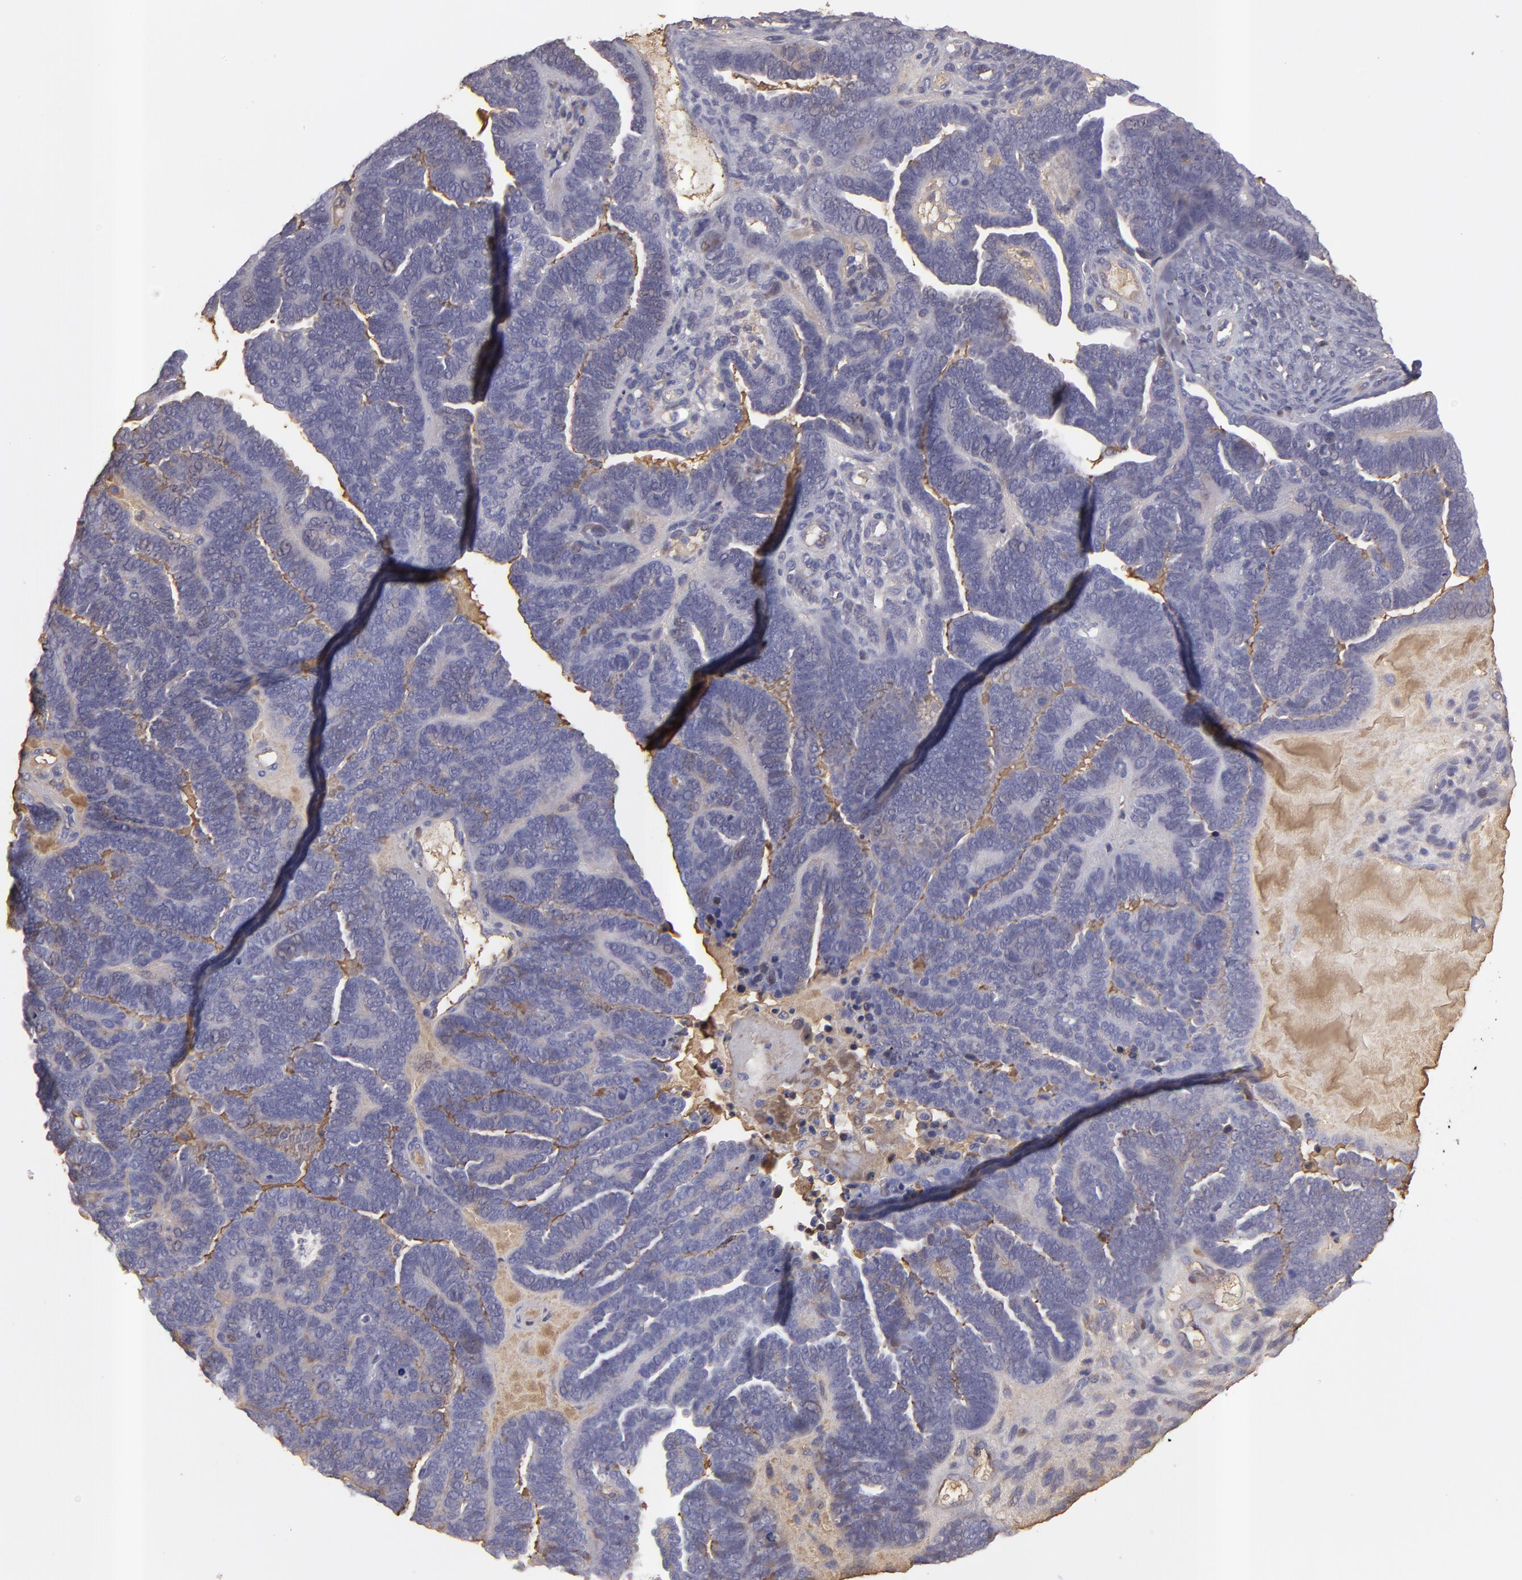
{"staining": {"intensity": "weak", "quantity": "25%-75%", "location": "cytoplasmic/membranous"}, "tissue": "endometrial cancer", "cell_type": "Tumor cells", "image_type": "cancer", "snomed": [{"axis": "morphology", "description": "Neoplasm, malignant, NOS"}, {"axis": "topography", "description": "Endometrium"}], "caption": "Brown immunohistochemical staining in endometrial cancer reveals weak cytoplasmic/membranous staining in approximately 25%-75% of tumor cells. (DAB IHC, brown staining for protein, blue staining for nuclei).", "gene": "ABCC4", "patient": {"sex": "female", "age": 74}}